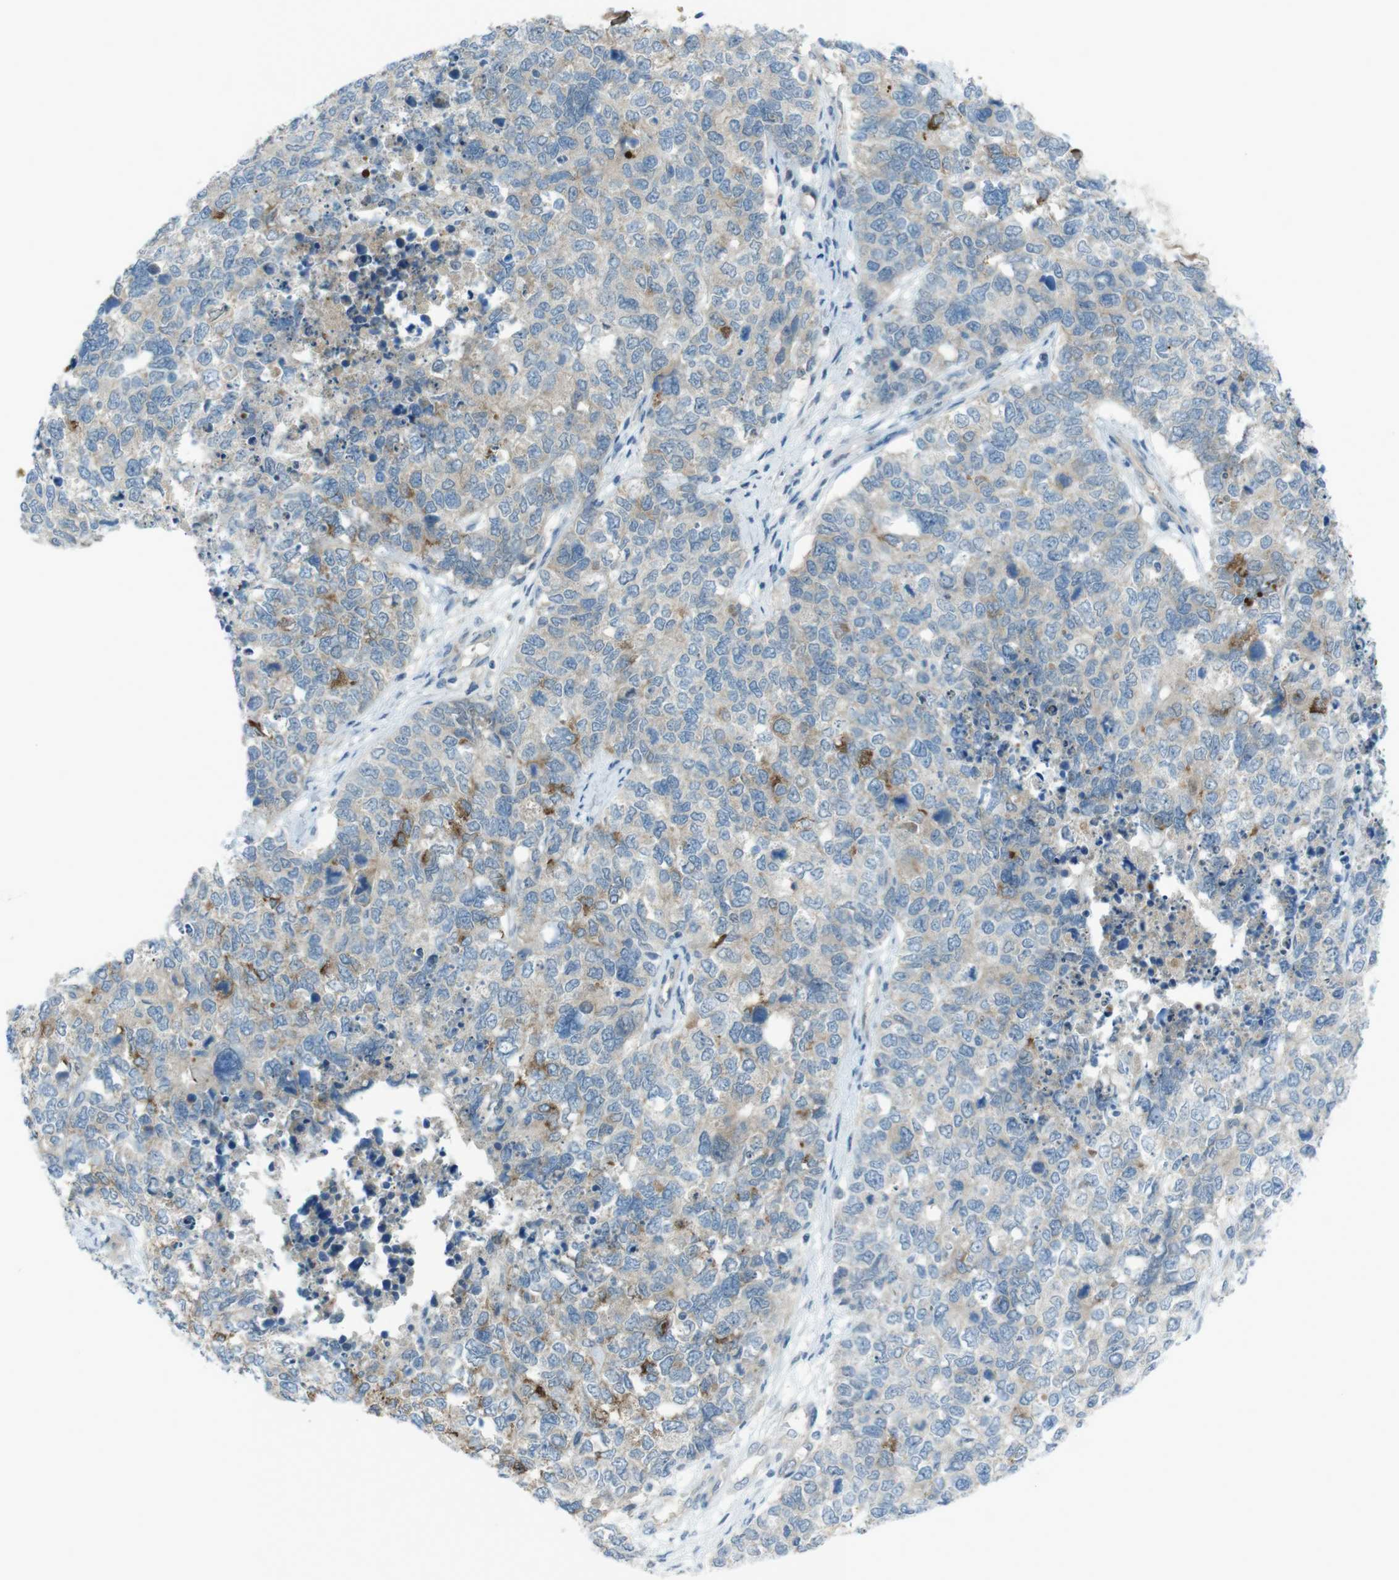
{"staining": {"intensity": "moderate", "quantity": "<25%", "location": "cytoplasmic/membranous"}, "tissue": "cervical cancer", "cell_type": "Tumor cells", "image_type": "cancer", "snomed": [{"axis": "morphology", "description": "Squamous cell carcinoma, NOS"}, {"axis": "topography", "description": "Cervix"}], "caption": "Cervical cancer stained with a brown dye shows moderate cytoplasmic/membranous positive expression in approximately <25% of tumor cells.", "gene": "ZDHHC20", "patient": {"sex": "female", "age": 63}}